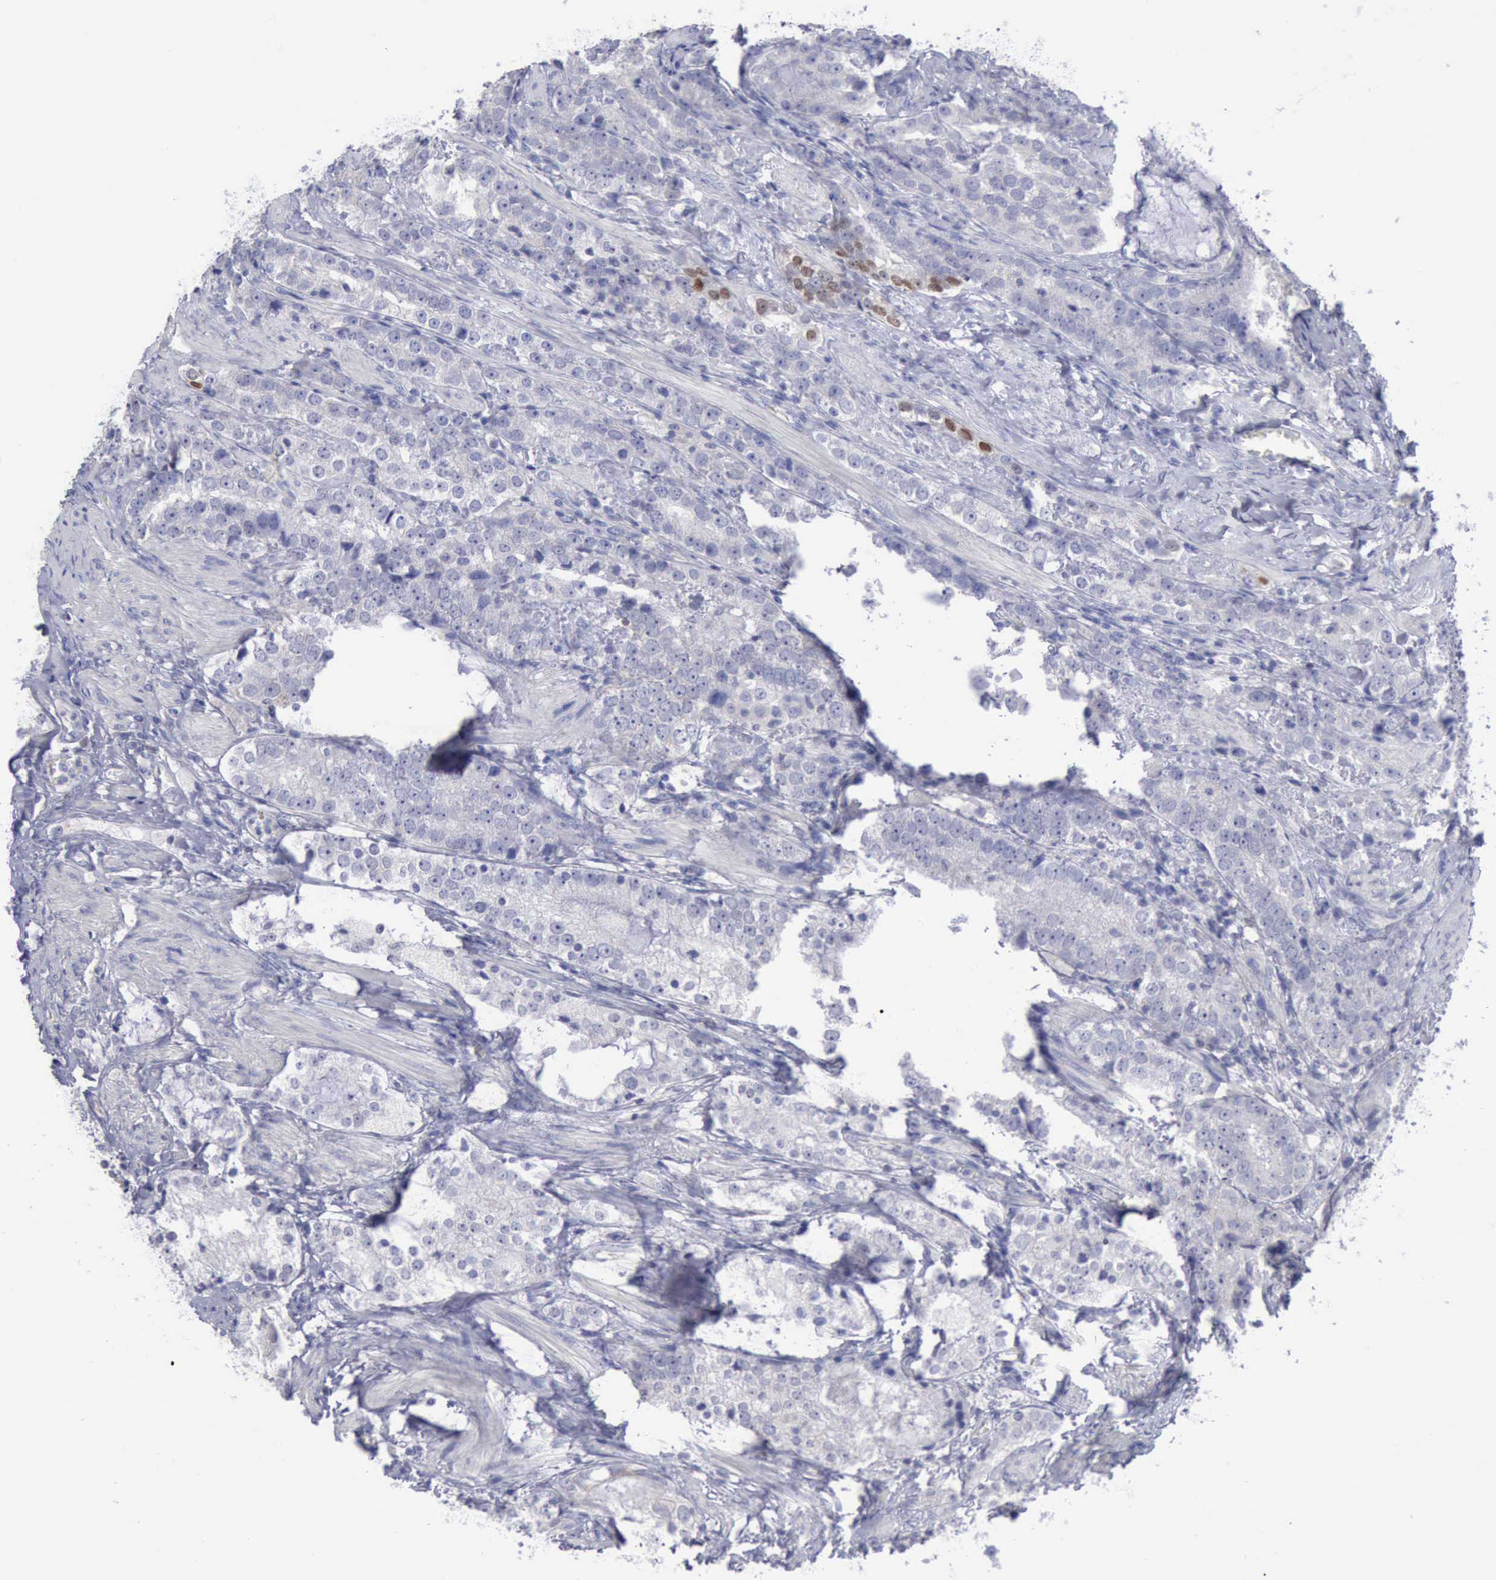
{"staining": {"intensity": "negative", "quantity": "none", "location": "none"}, "tissue": "prostate cancer", "cell_type": "Tumor cells", "image_type": "cancer", "snomed": [{"axis": "morphology", "description": "Adenocarcinoma, High grade"}, {"axis": "topography", "description": "Prostate"}], "caption": "There is no significant expression in tumor cells of prostate cancer (high-grade adenocarcinoma). The staining is performed using DAB (3,3'-diaminobenzidine) brown chromogen with nuclei counter-stained in using hematoxylin.", "gene": "SATB2", "patient": {"sex": "male", "age": 63}}